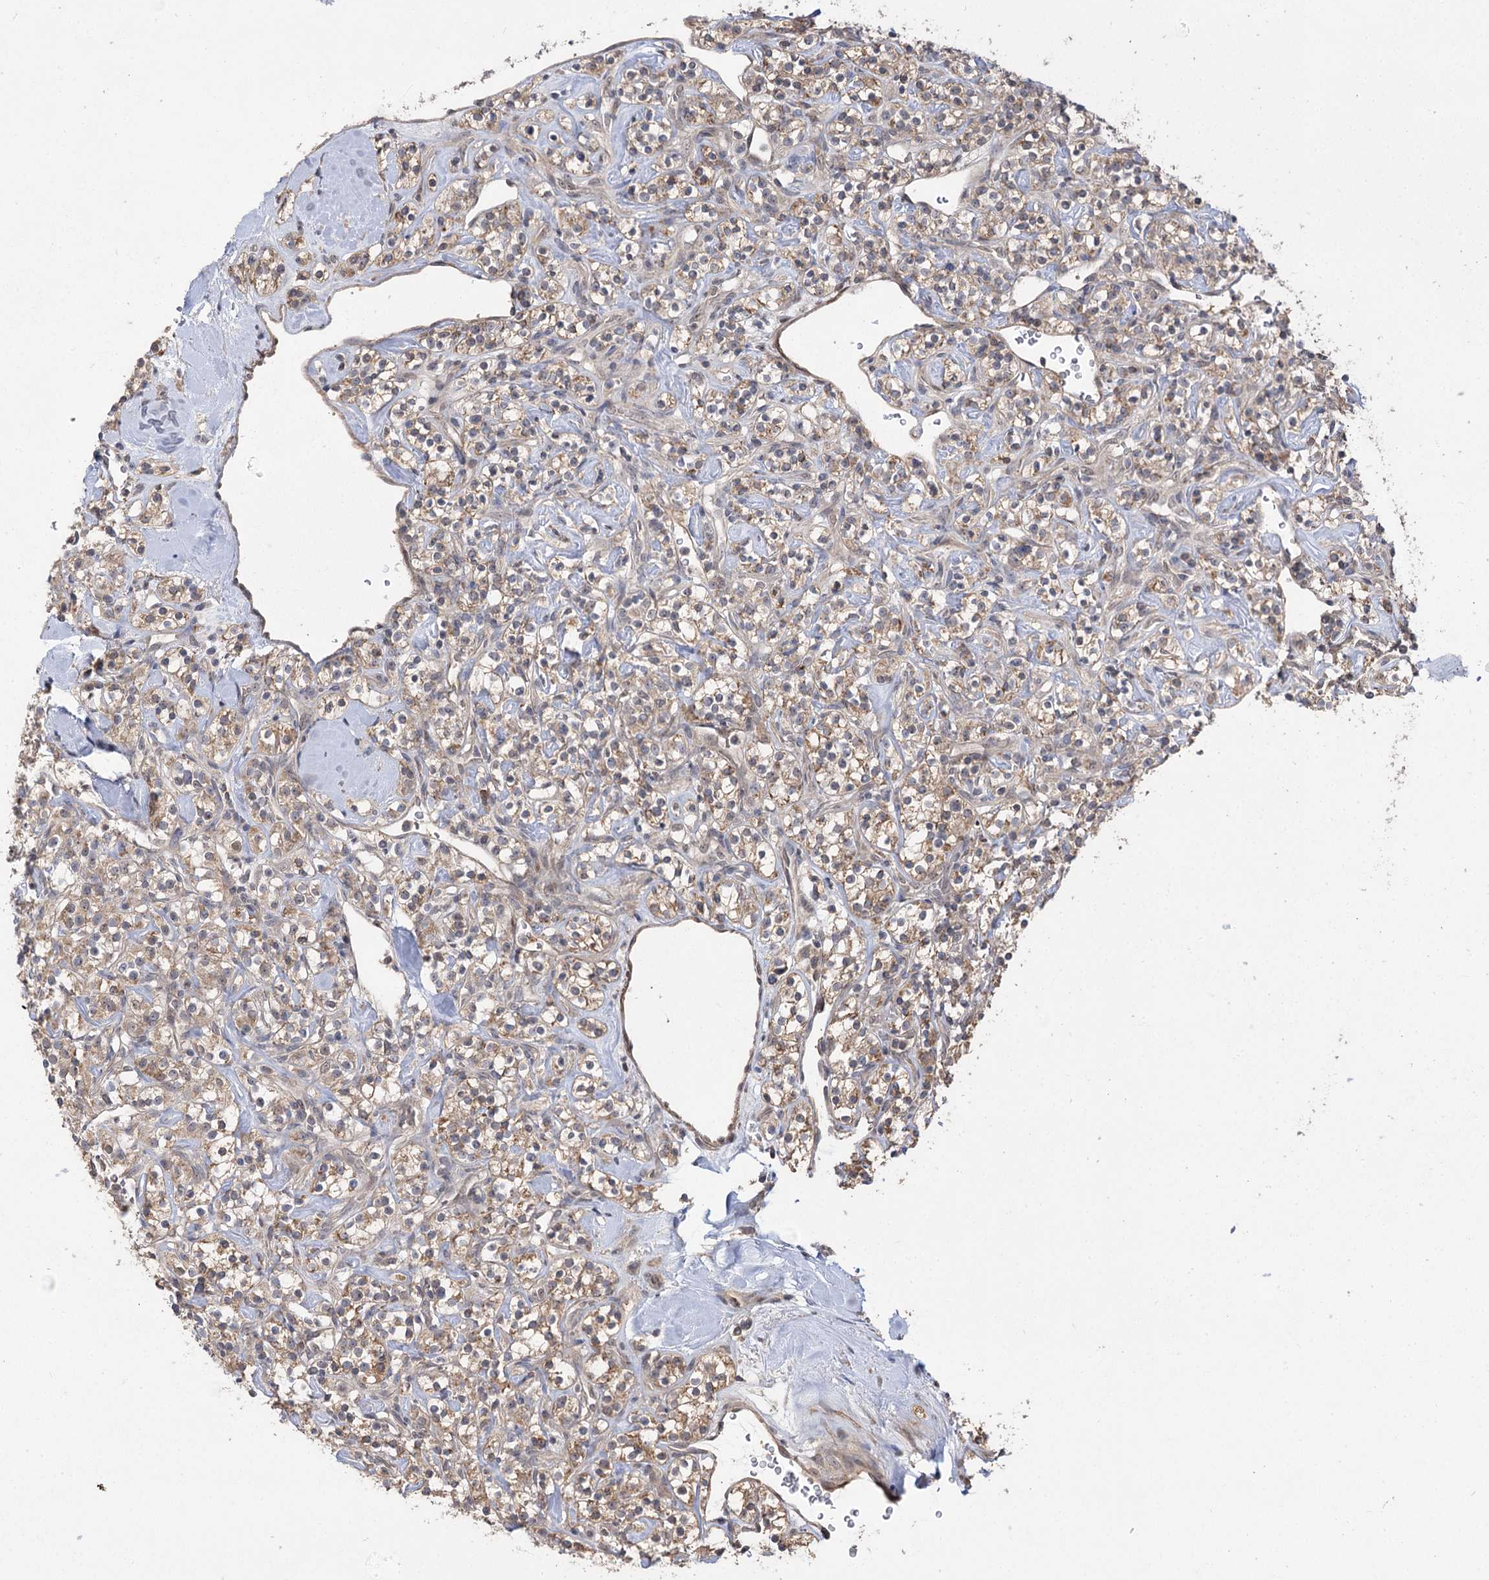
{"staining": {"intensity": "moderate", "quantity": ">75%", "location": "cytoplasmic/membranous"}, "tissue": "renal cancer", "cell_type": "Tumor cells", "image_type": "cancer", "snomed": [{"axis": "morphology", "description": "Adenocarcinoma, NOS"}, {"axis": "topography", "description": "Kidney"}], "caption": "A high-resolution photomicrograph shows immunohistochemistry (IHC) staining of renal cancer, which demonstrates moderate cytoplasmic/membranous expression in about >75% of tumor cells.", "gene": "TENM2", "patient": {"sex": "male", "age": 77}}